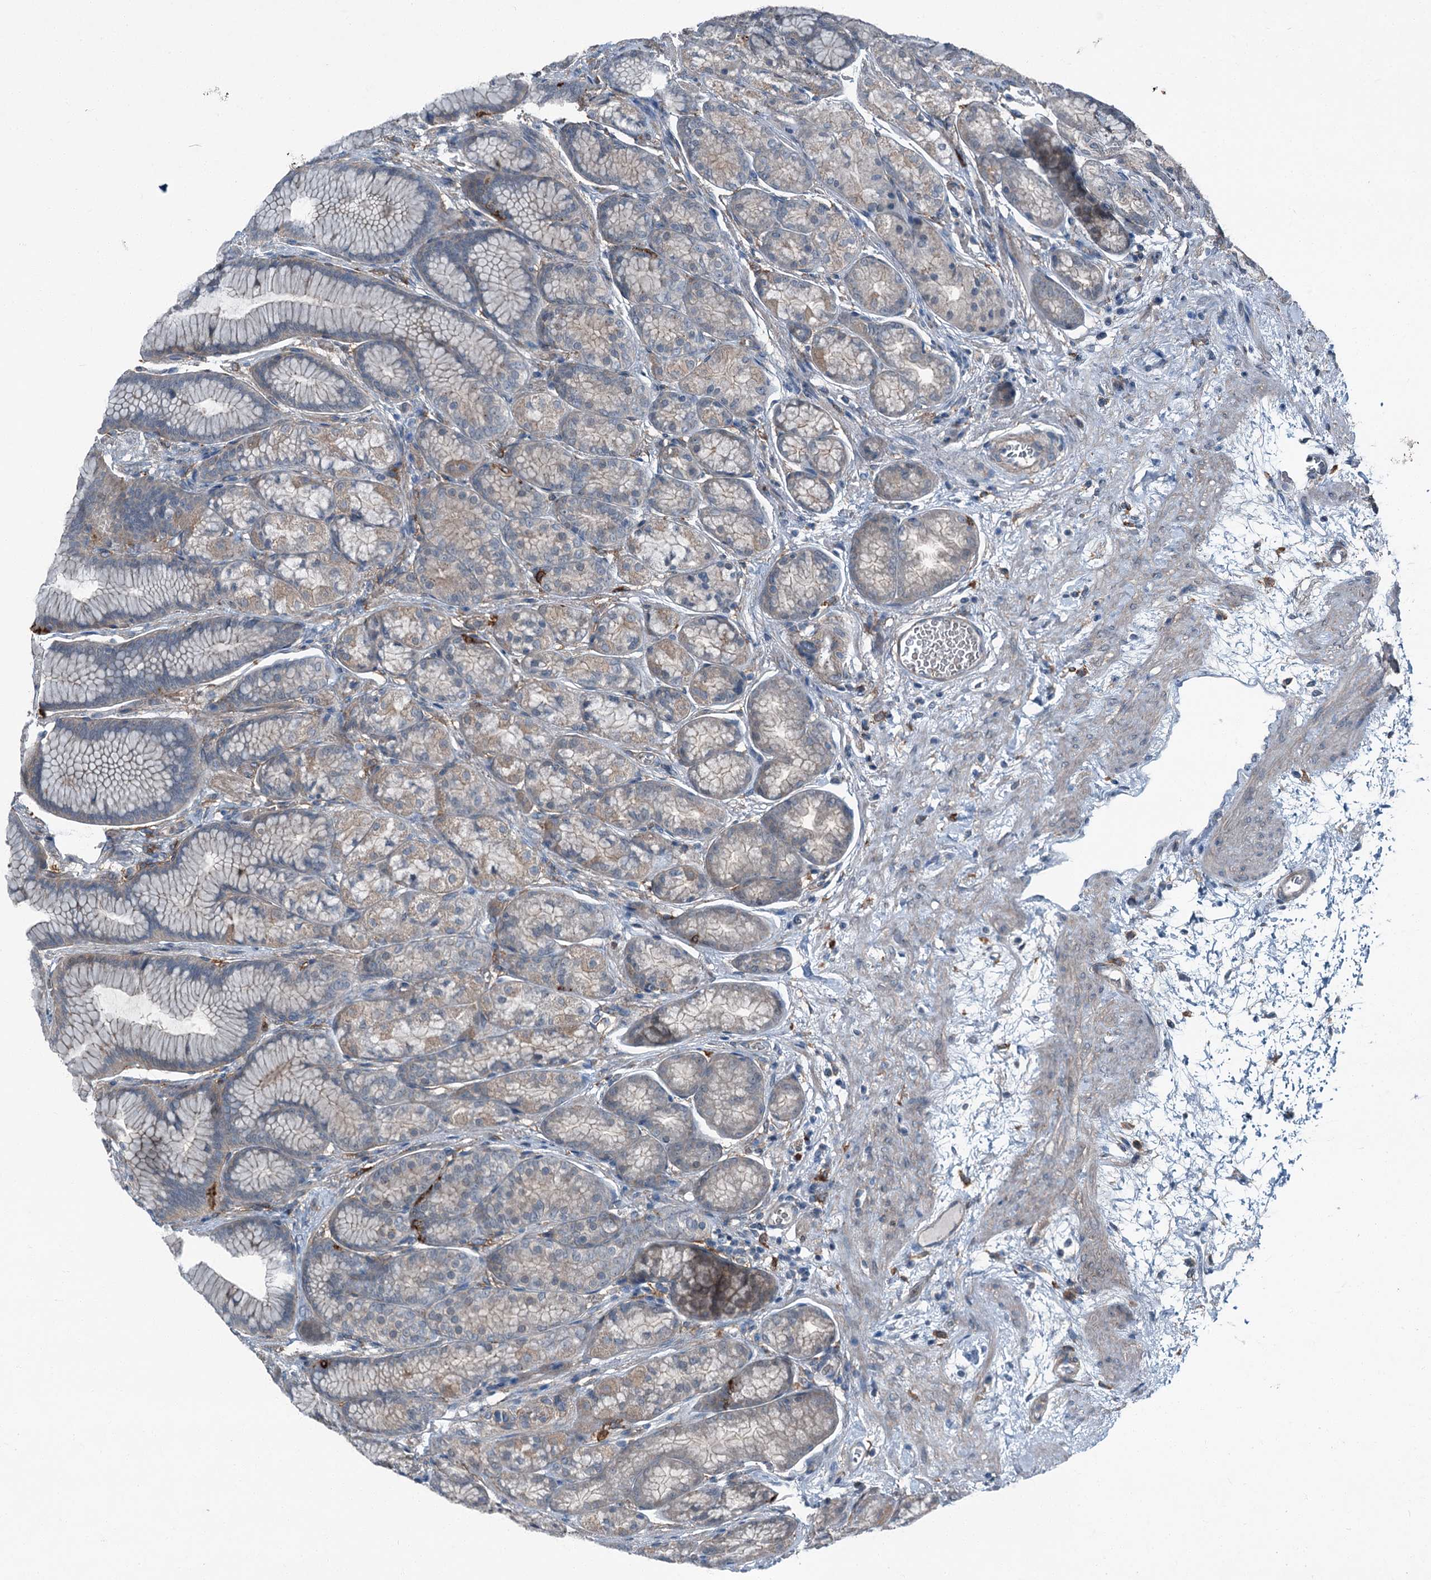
{"staining": {"intensity": "weak", "quantity": "25%-75%", "location": "cytoplasmic/membranous"}, "tissue": "stomach", "cell_type": "Glandular cells", "image_type": "normal", "snomed": [{"axis": "morphology", "description": "Normal tissue, NOS"}, {"axis": "morphology", "description": "Adenocarcinoma, NOS"}, {"axis": "morphology", "description": "Adenocarcinoma, High grade"}, {"axis": "topography", "description": "Stomach, upper"}, {"axis": "topography", "description": "Stomach"}], "caption": "Immunohistochemical staining of benign human stomach shows low levels of weak cytoplasmic/membranous positivity in about 25%-75% of glandular cells.", "gene": "AXL", "patient": {"sex": "female", "age": 65}}